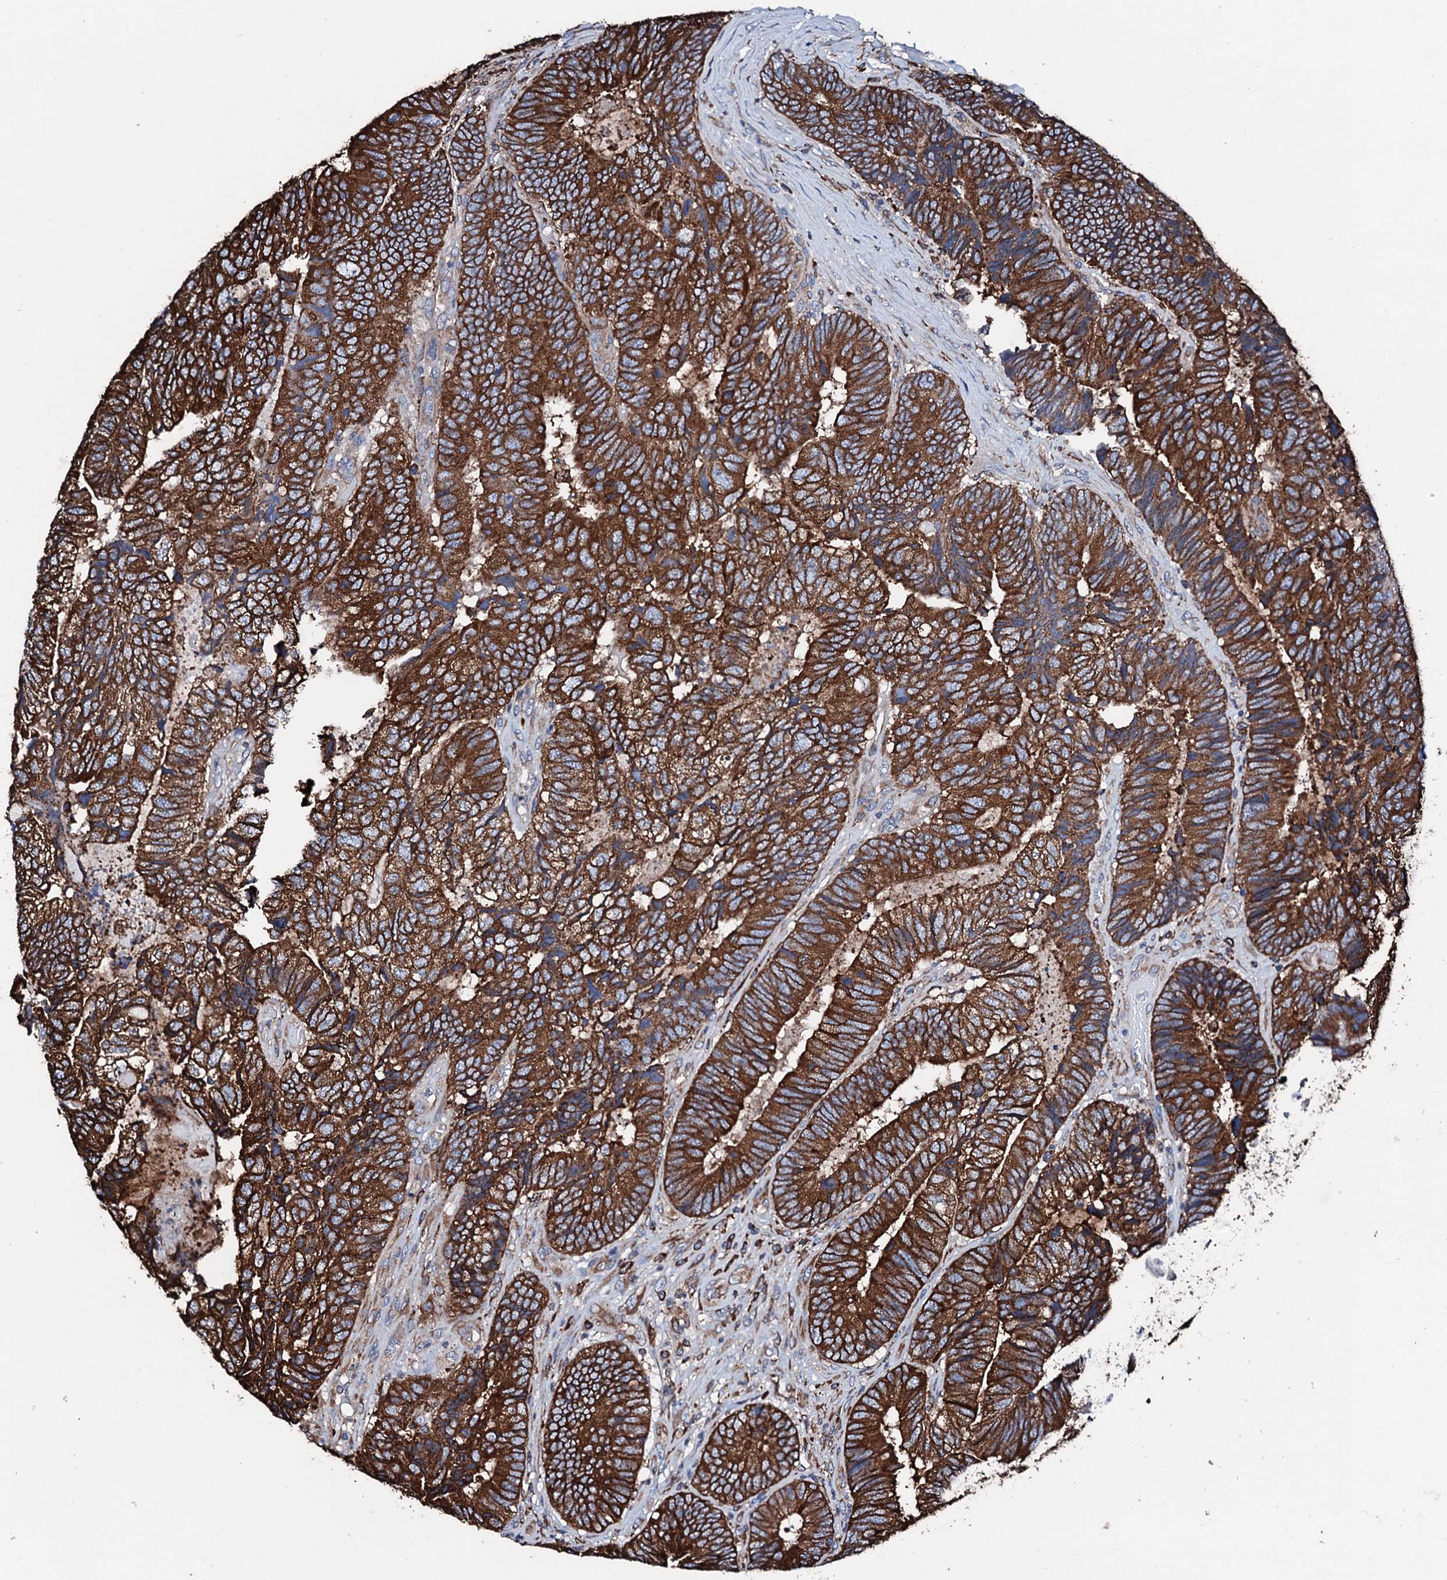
{"staining": {"intensity": "strong", "quantity": ">75%", "location": "cytoplasmic/membranous"}, "tissue": "colorectal cancer", "cell_type": "Tumor cells", "image_type": "cancer", "snomed": [{"axis": "morphology", "description": "Adenocarcinoma, NOS"}, {"axis": "topography", "description": "Colon"}], "caption": "This photomicrograph shows colorectal cancer (adenocarcinoma) stained with IHC to label a protein in brown. The cytoplasmic/membranous of tumor cells show strong positivity for the protein. Nuclei are counter-stained blue.", "gene": "AMDHD1", "patient": {"sex": "female", "age": 67}}